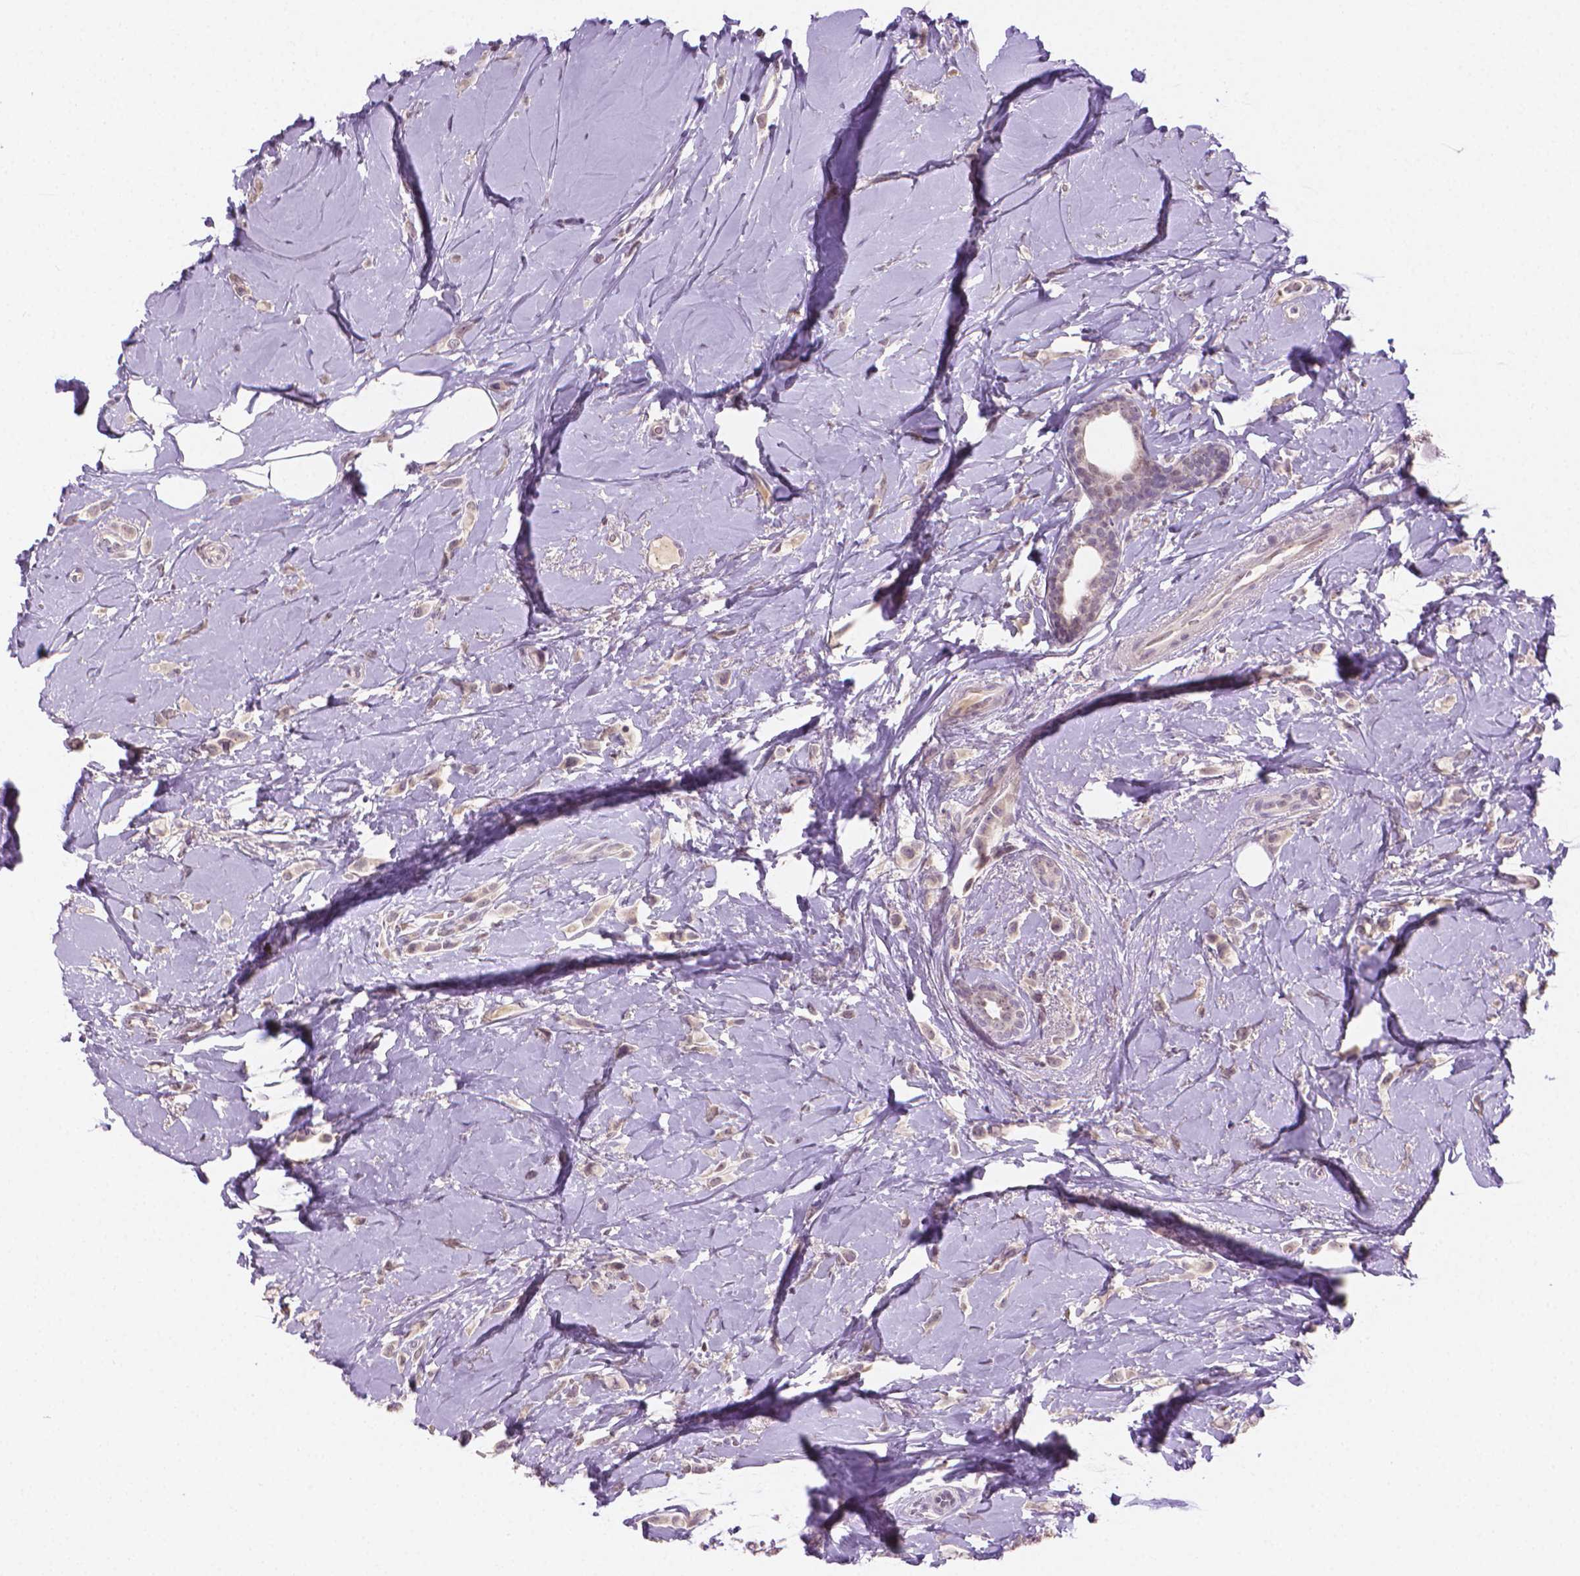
{"staining": {"intensity": "negative", "quantity": "none", "location": "none"}, "tissue": "breast cancer", "cell_type": "Tumor cells", "image_type": "cancer", "snomed": [{"axis": "morphology", "description": "Lobular carcinoma"}, {"axis": "topography", "description": "Breast"}], "caption": "Immunohistochemistry (IHC) photomicrograph of human breast cancer (lobular carcinoma) stained for a protein (brown), which displays no expression in tumor cells.", "gene": "NCAN", "patient": {"sex": "female", "age": 66}}